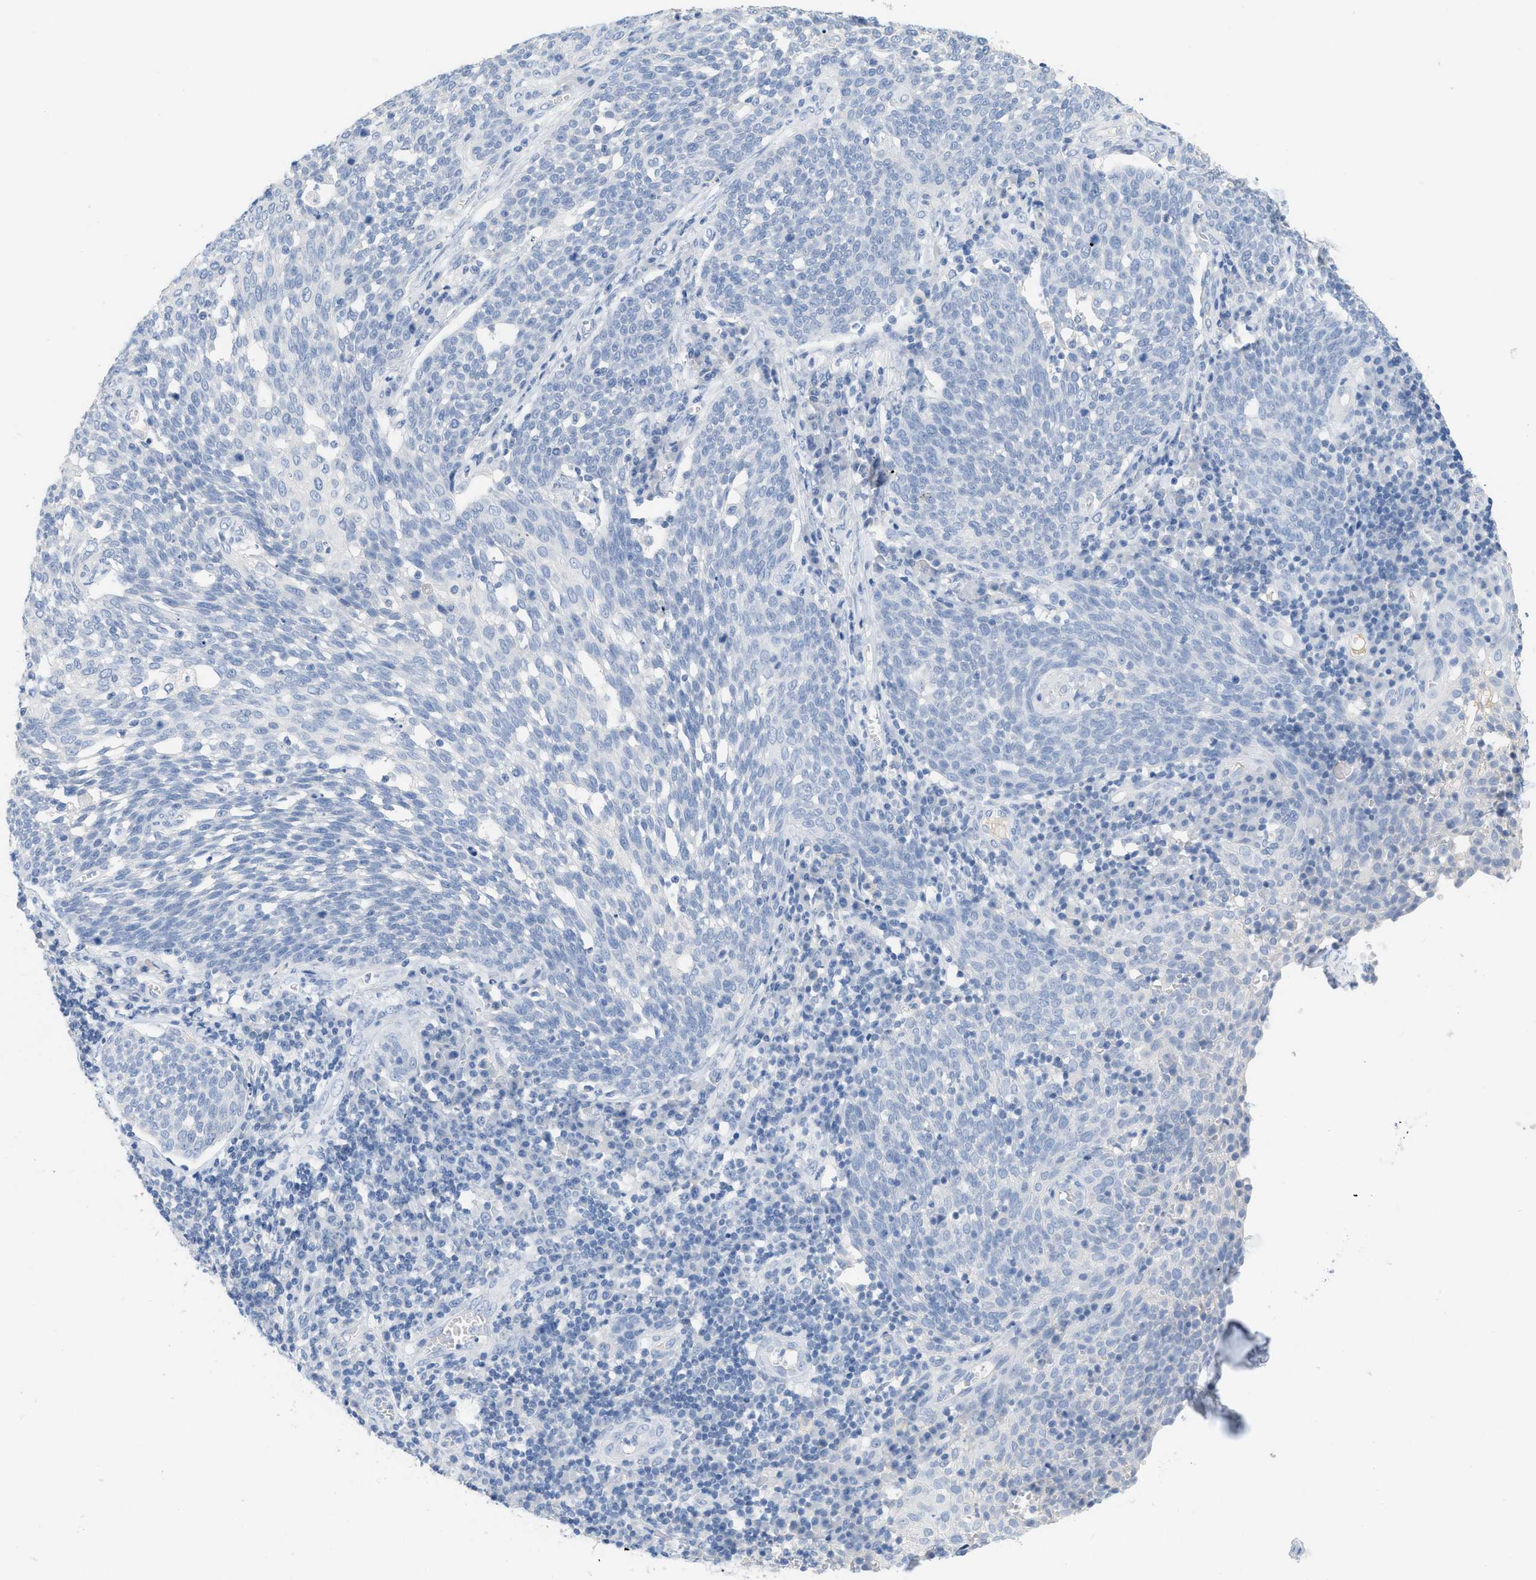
{"staining": {"intensity": "negative", "quantity": "none", "location": "none"}, "tissue": "cervical cancer", "cell_type": "Tumor cells", "image_type": "cancer", "snomed": [{"axis": "morphology", "description": "Squamous cell carcinoma, NOS"}, {"axis": "topography", "description": "Cervix"}], "caption": "High power microscopy image of an IHC micrograph of cervical cancer (squamous cell carcinoma), revealing no significant staining in tumor cells.", "gene": "PAPPA", "patient": {"sex": "female", "age": 34}}